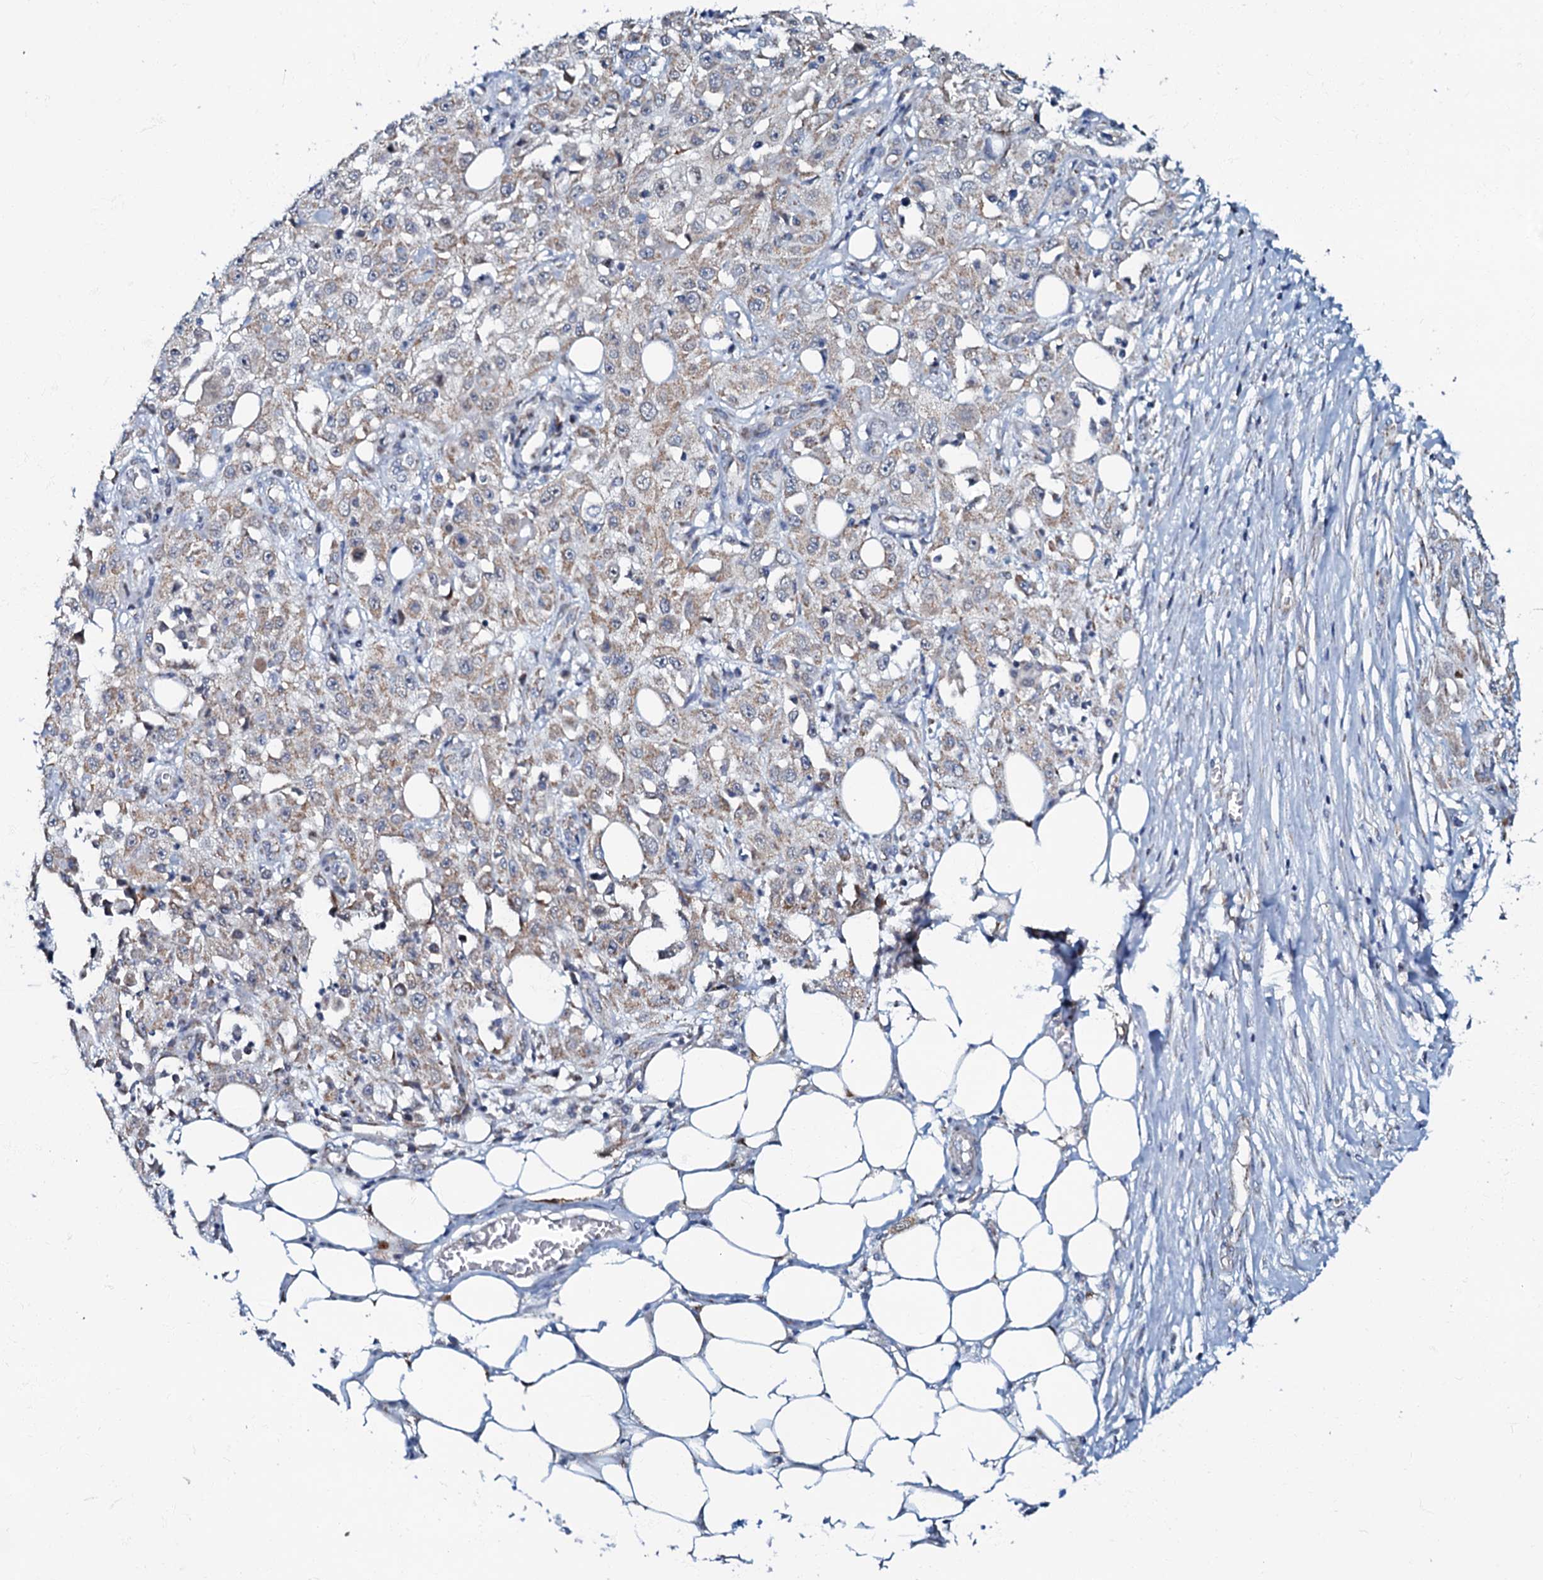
{"staining": {"intensity": "weak", "quantity": "25%-75%", "location": "cytoplasmic/membranous"}, "tissue": "skin cancer", "cell_type": "Tumor cells", "image_type": "cancer", "snomed": [{"axis": "morphology", "description": "Squamous cell carcinoma, NOS"}, {"axis": "morphology", "description": "Squamous cell carcinoma, metastatic, NOS"}, {"axis": "topography", "description": "Skin"}, {"axis": "topography", "description": "Lymph node"}], "caption": "About 25%-75% of tumor cells in human metastatic squamous cell carcinoma (skin) display weak cytoplasmic/membranous protein positivity as visualized by brown immunohistochemical staining.", "gene": "MRPL51", "patient": {"sex": "male", "age": 75}}